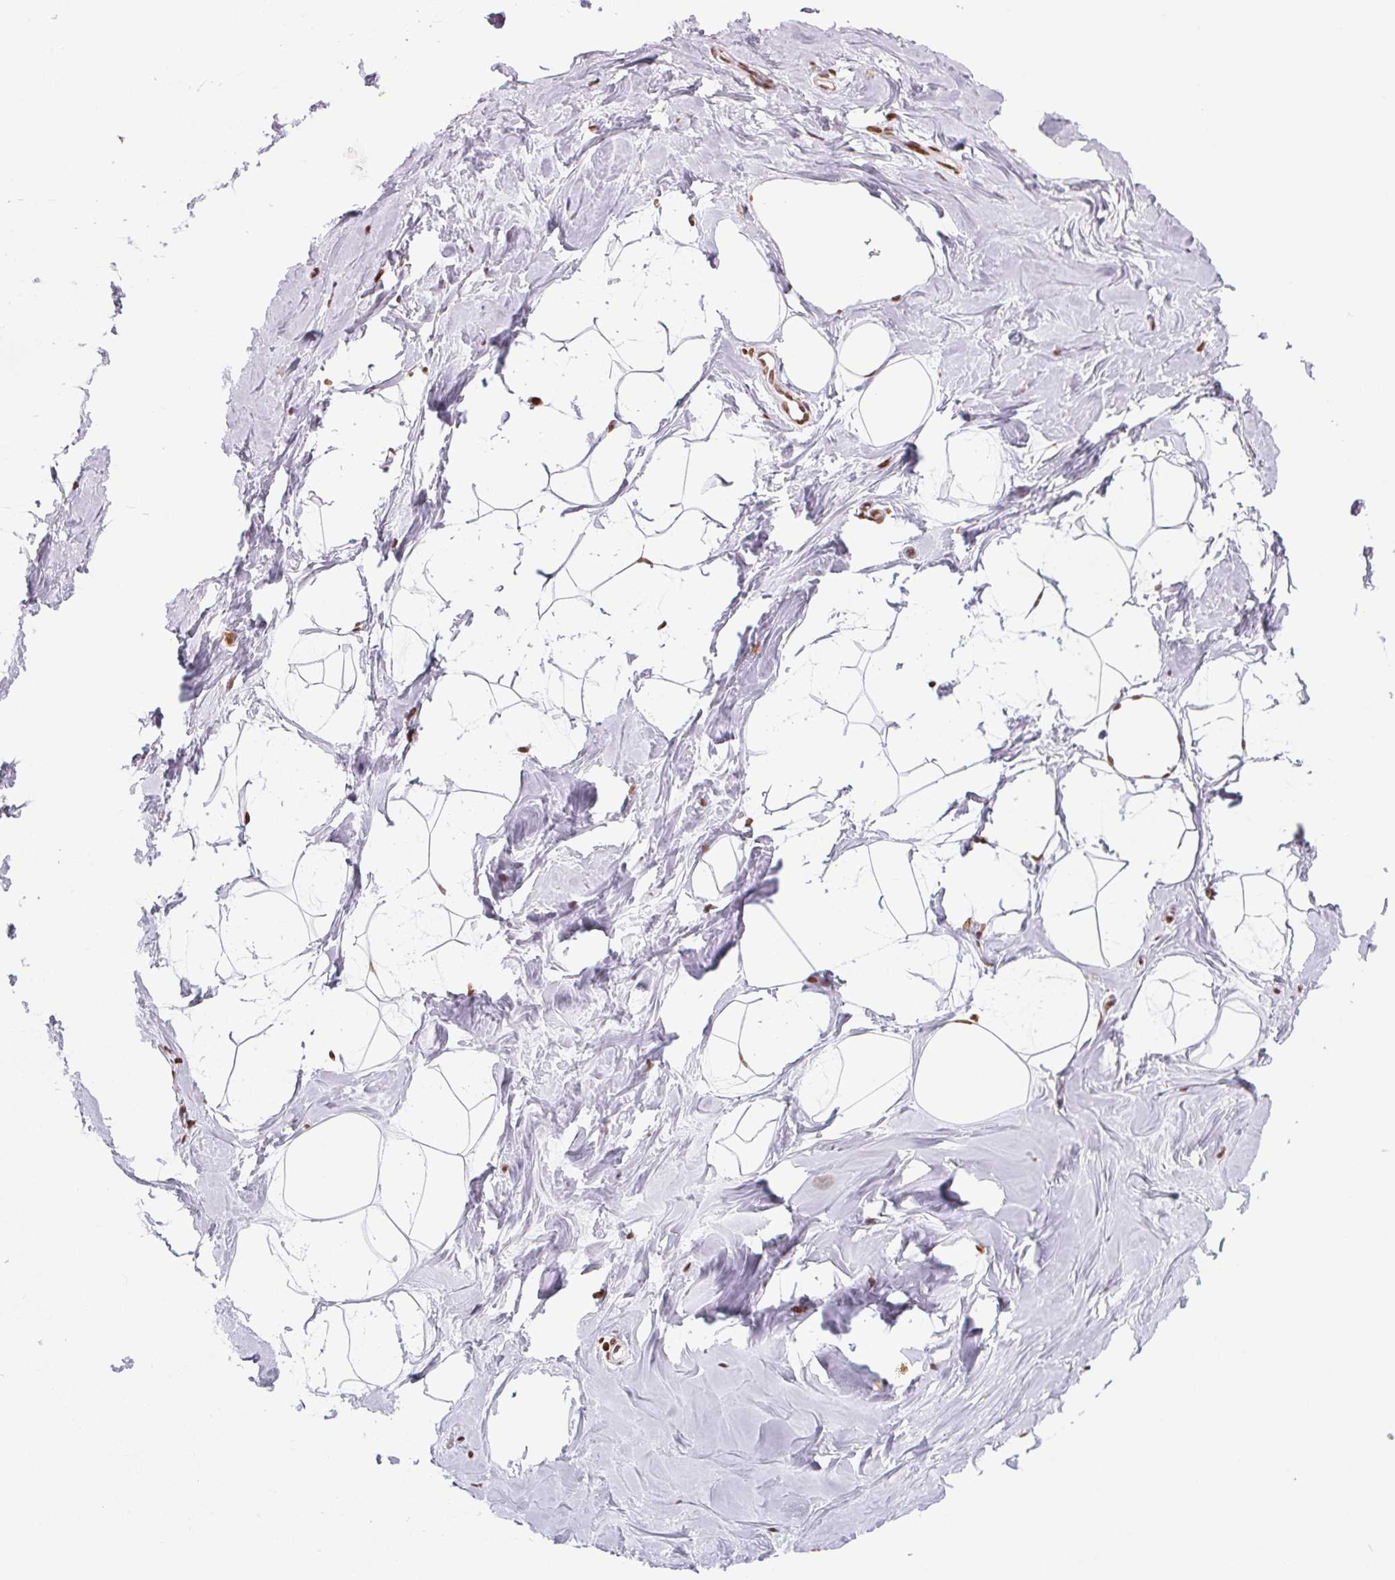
{"staining": {"intensity": "negative", "quantity": "none", "location": "none"}, "tissue": "breast", "cell_type": "Adipocytes", "image_type": "normal", "snomed": [{"axis": "morphology", "description": "Normal tissue, NOS"}, {"axis": "topography", "description": "Breast"}], "caption": "This is an immunohistochemistry (IHC) photomicrograph of normal breast. There is no staining in adipocytes.", "gene": "SMIM12", "patient": {"sex": "female", "age": 32}}